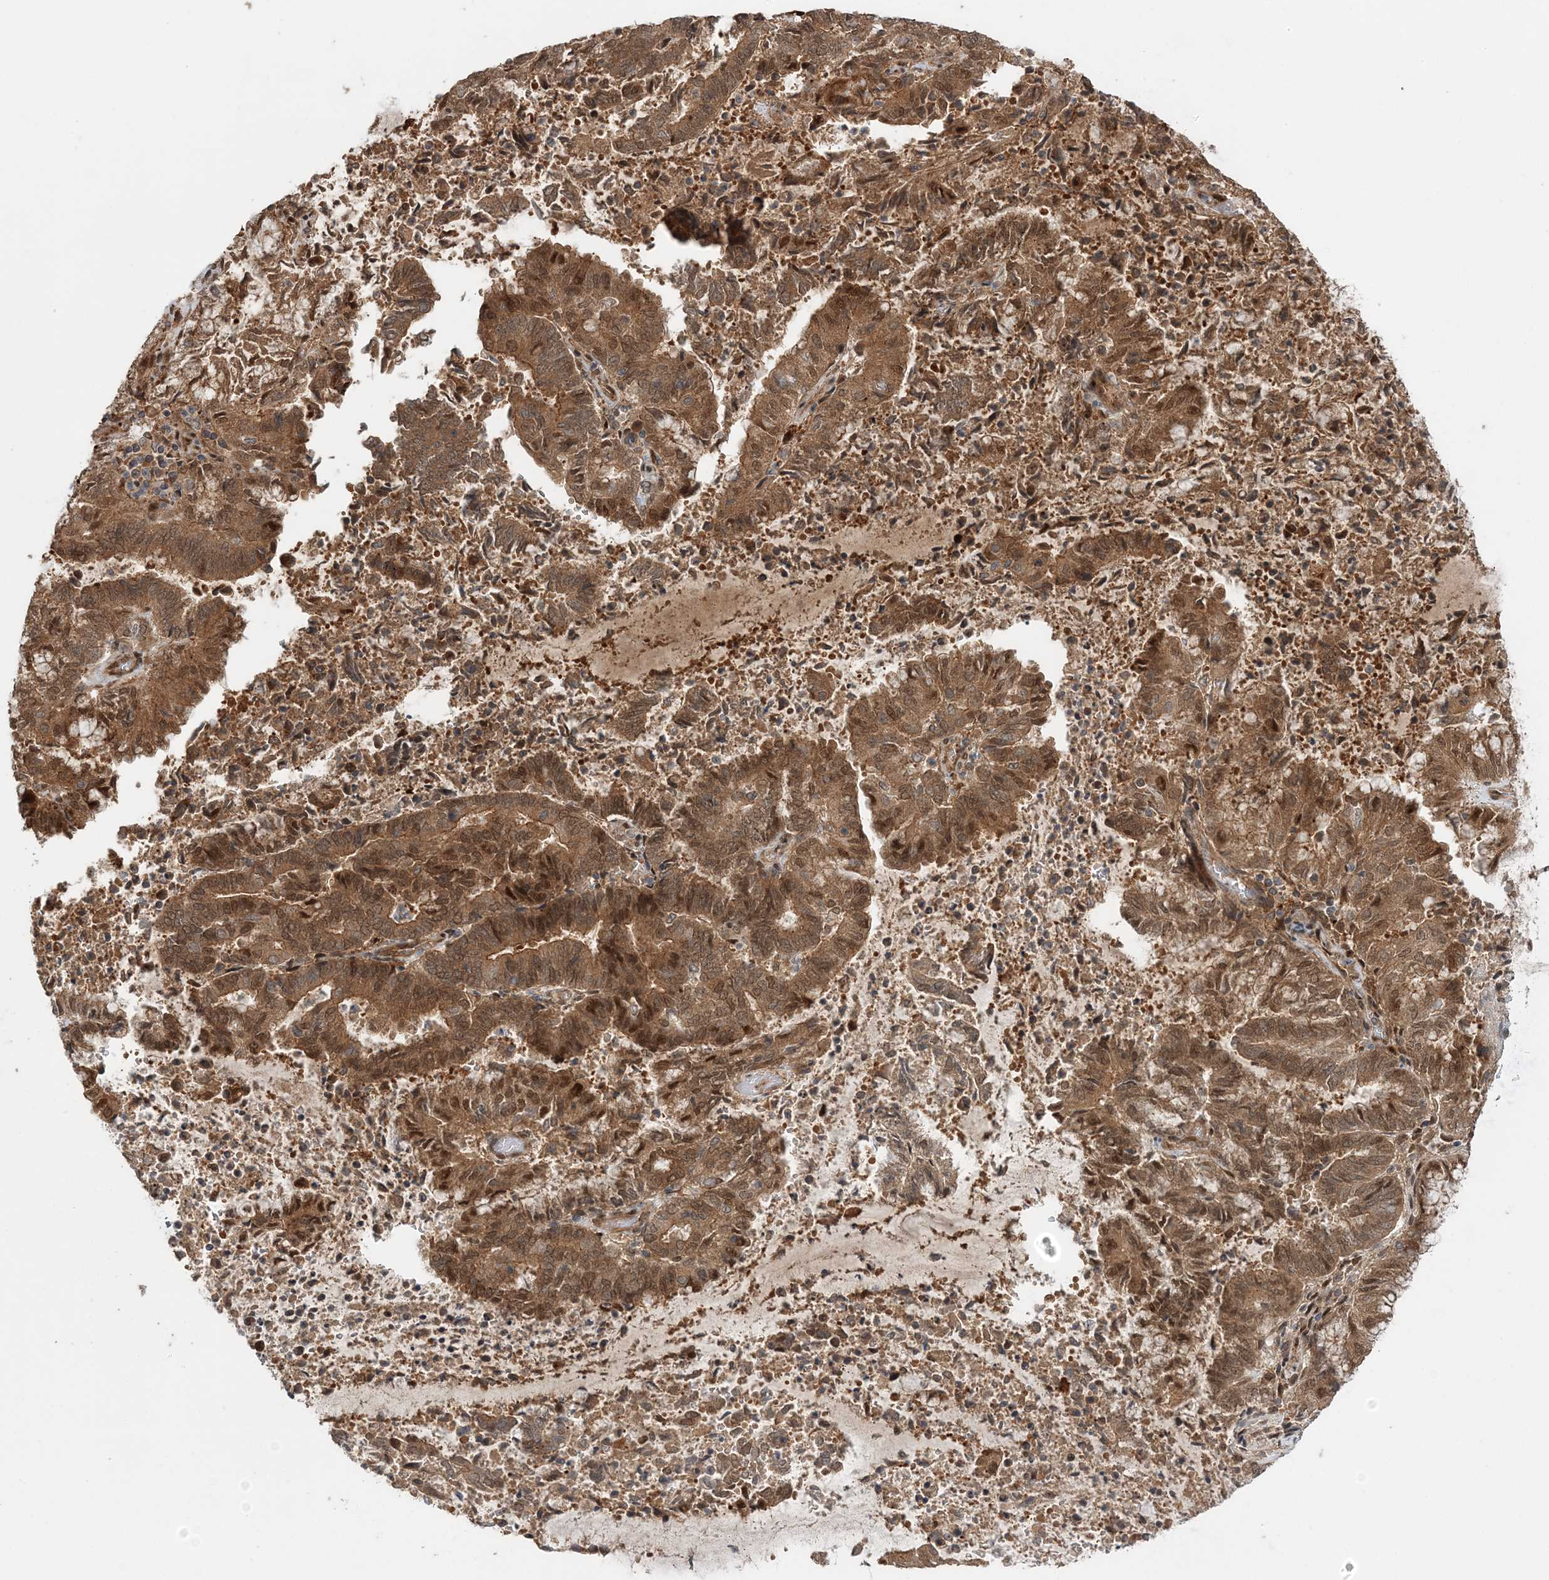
{"staining": {"intensity": "moderate", "quantity": ">75%", "location": "cytoplasmic/membranous,nuclear"}, "tissue": "endometrial cancer", "cell_type": "Tumor cells", "image_type": "cancer", "snomed": [{"axis": "morphology", "description": "Adenocarcinoma, NOS"}, {"axis": "topography", "description": "Endometrium"}], "caption": "Protein analysis of endometrial cancer tissue exhibits moderate cytoplasmic/membranous and nuclear positivity in approximately >75% of tumor cells.", "gene": "UBTD2", "patient": {"sex": "female", "age": 80}}